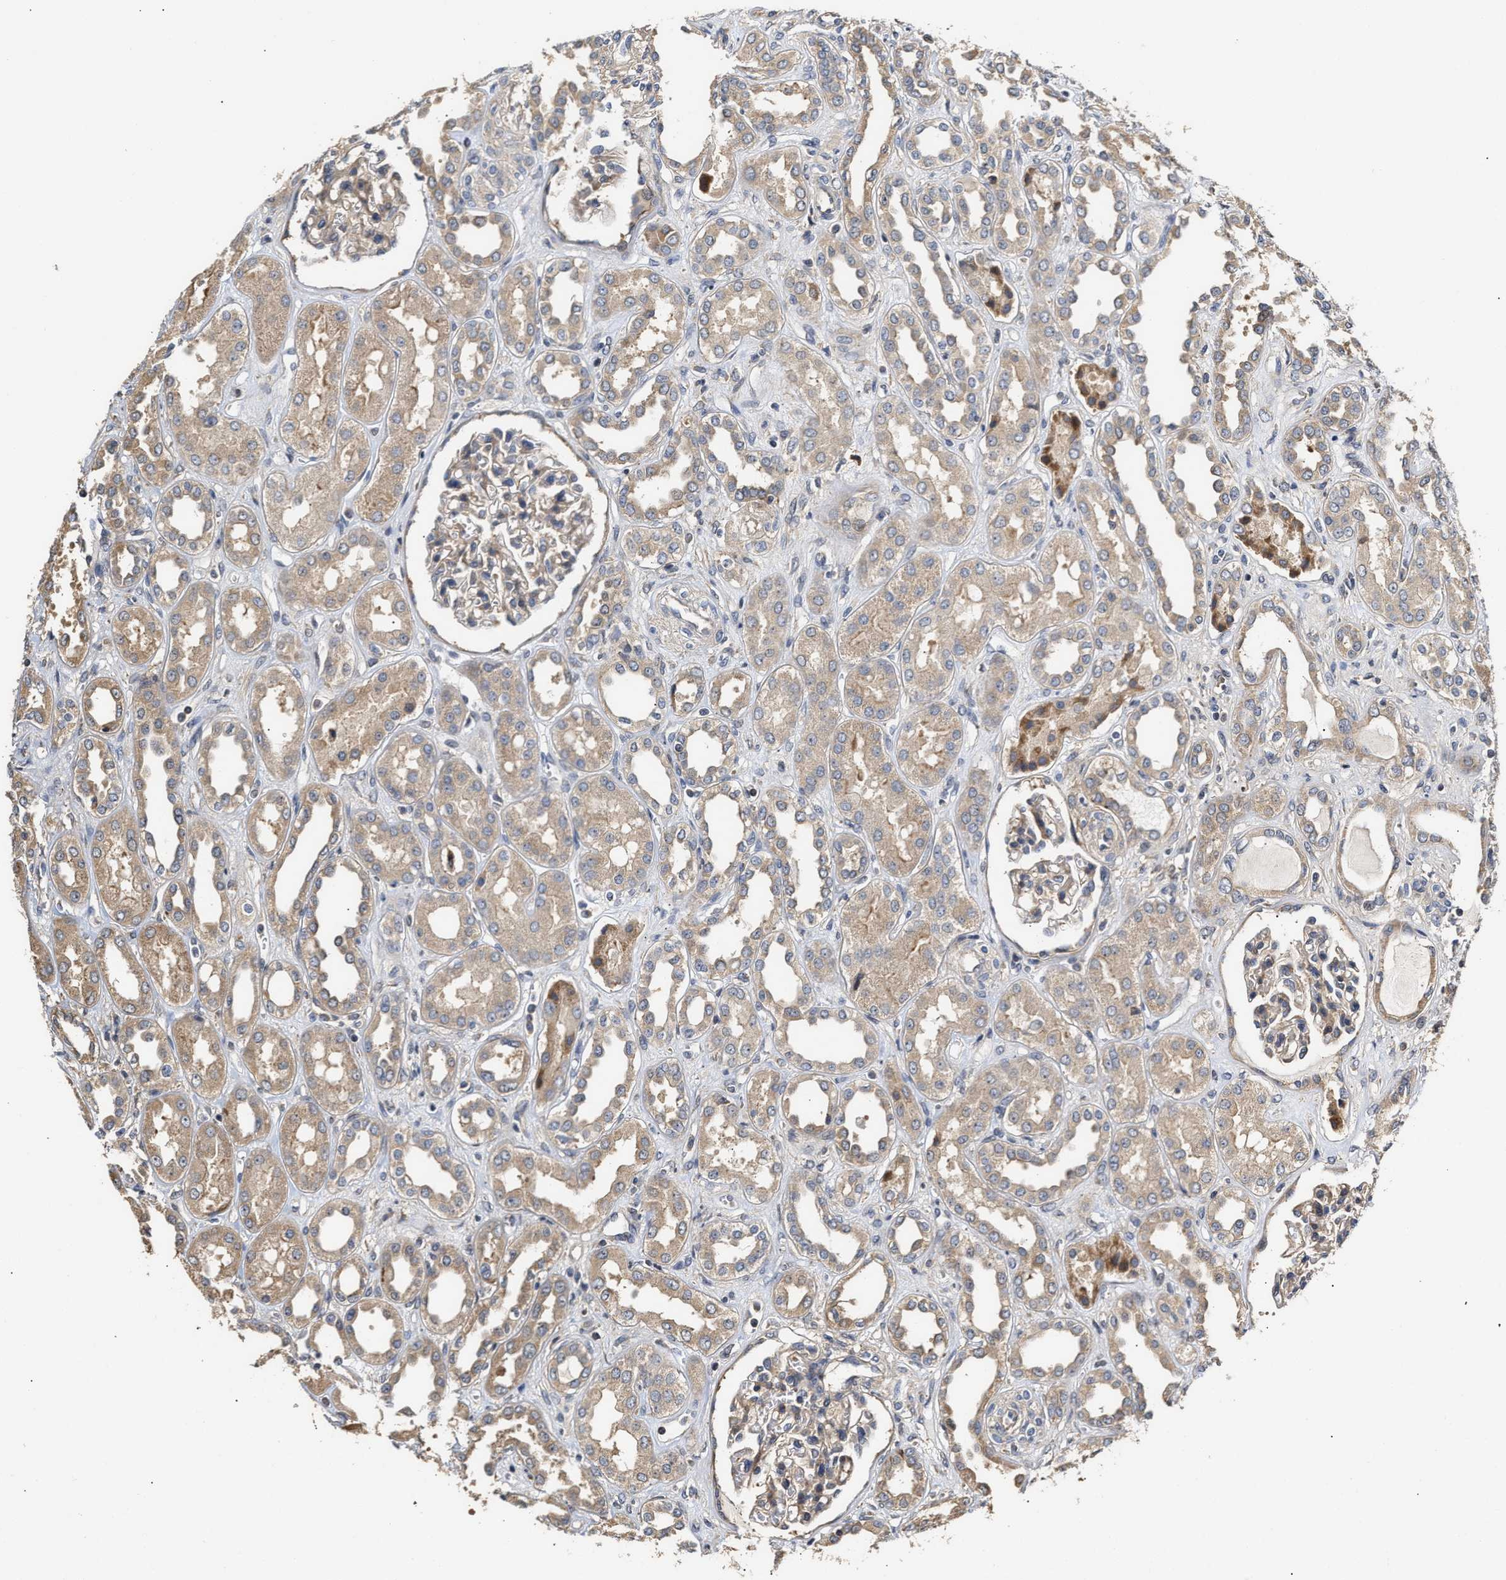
{"staining": {"intensity": "weak", "quantity": "25%-75%", "location": "cytoplasmic/membranous"}, "tissue": "kidney", "cell_type": "Cells in glomeruli", "image_type": "normal", "snomed": [{"axis": "morphology", "description": "Normal tissue, NOS"}, {"axis": "topography", "description": "Kidney"}], "caption": "Immunohistochemical staining of normal kidney reveals weak cytoplasmic/membranous protein positivity in approximately 25%-75% of cells in glomeruli.", "gene": "CLIP2", "patient": {"sex": "male", "age": 59}}